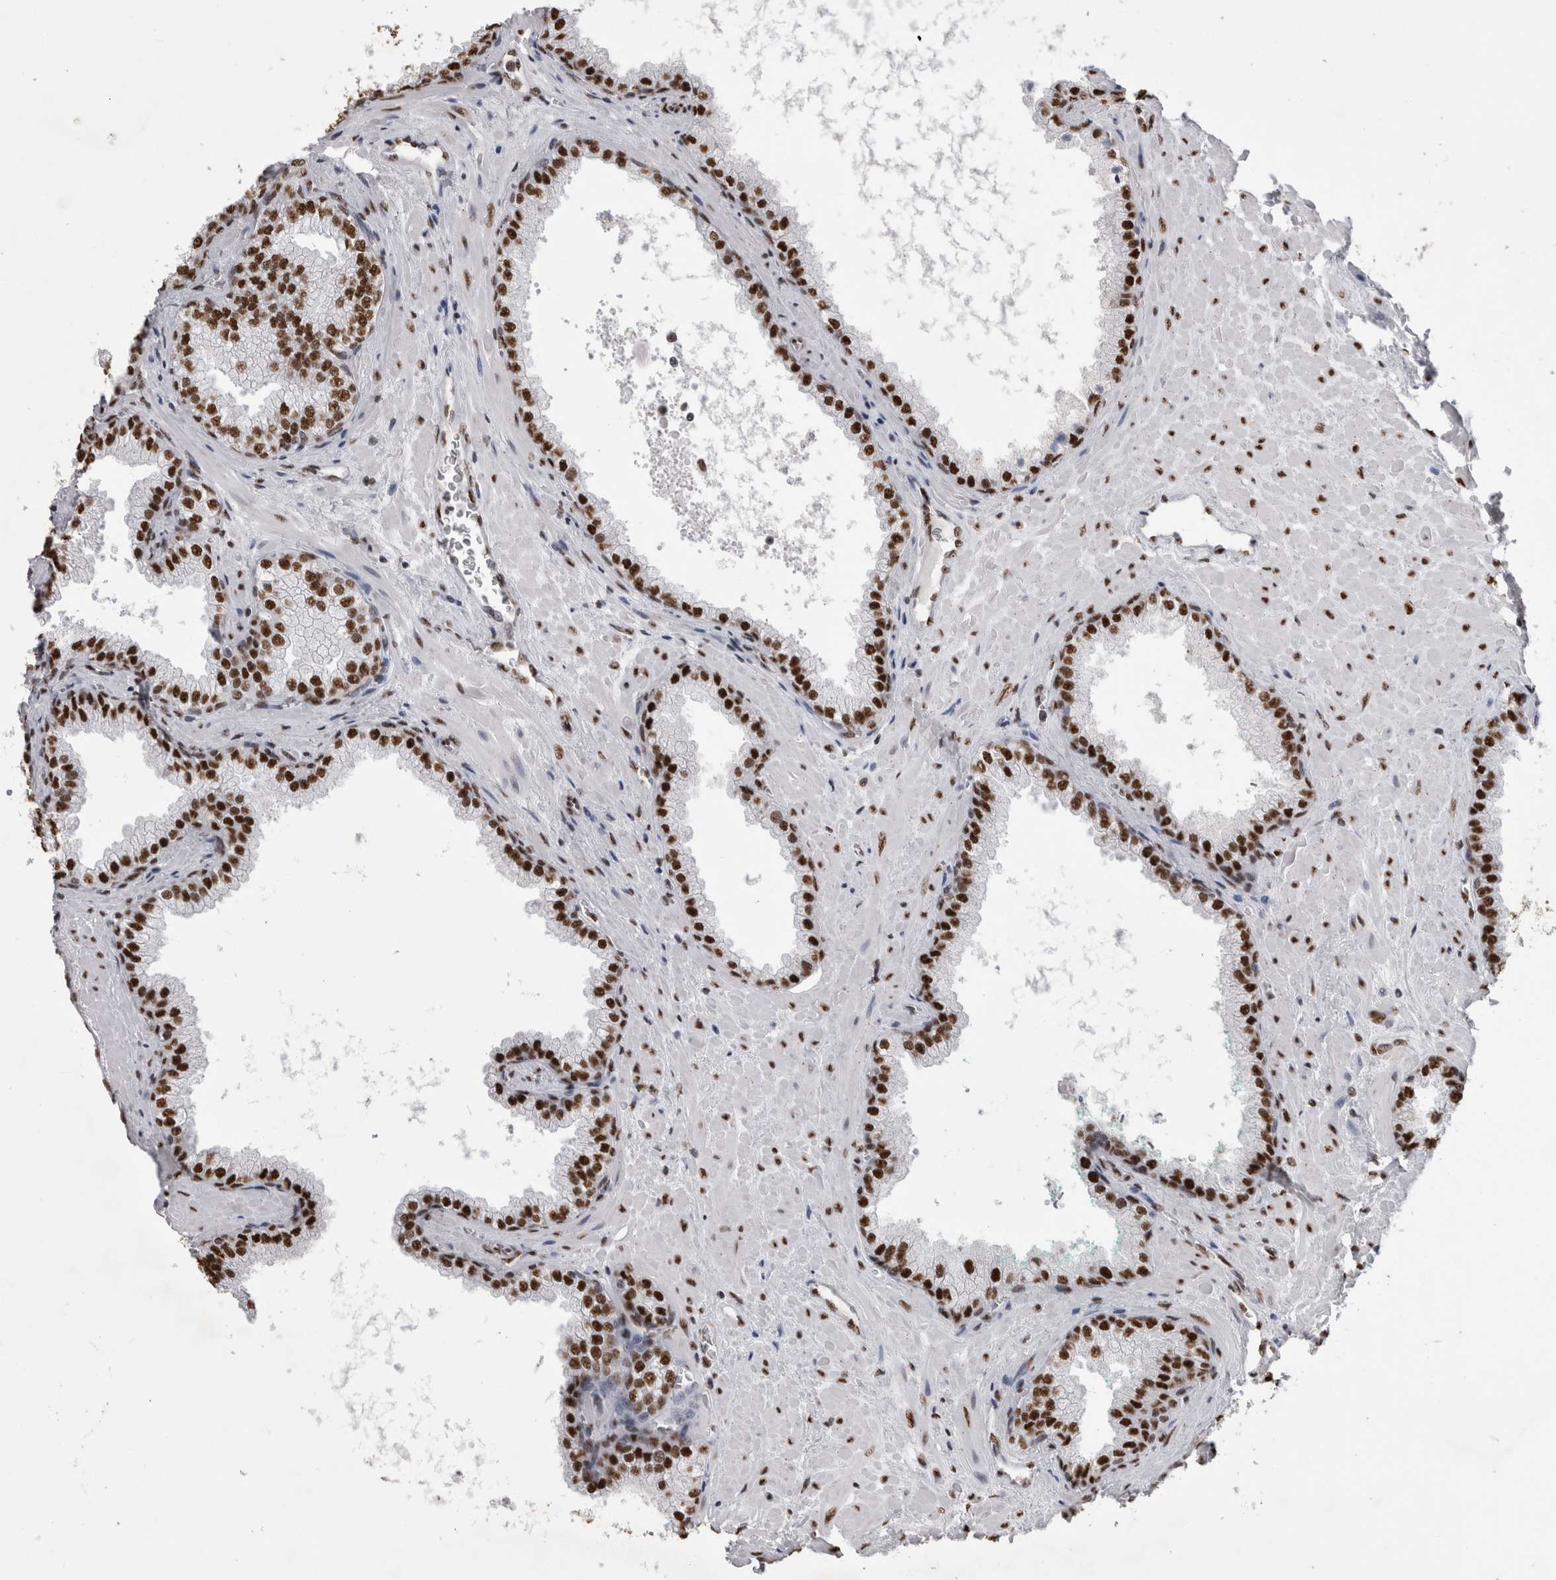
{"staining": {"intensity": "strong", "quantity": ">75%", "location": "nuclear"}, "tissue": "prostate cancer", "cell_type": "Tumor cells", "image_type": "cancer", "snomed": [{"axis": "morphology", "description": "Adenocarcinoma, Low grade"}, {"axis": "topography", "description": "Prostate"}], "caption": "A high amount of strong nuclear staining is identified in approximately >75% of tumor cells in prostate low-grade adenocarcinoma tissue.", "gene": "ALPK3", "patient": {"sex": "male", "age": 71}}